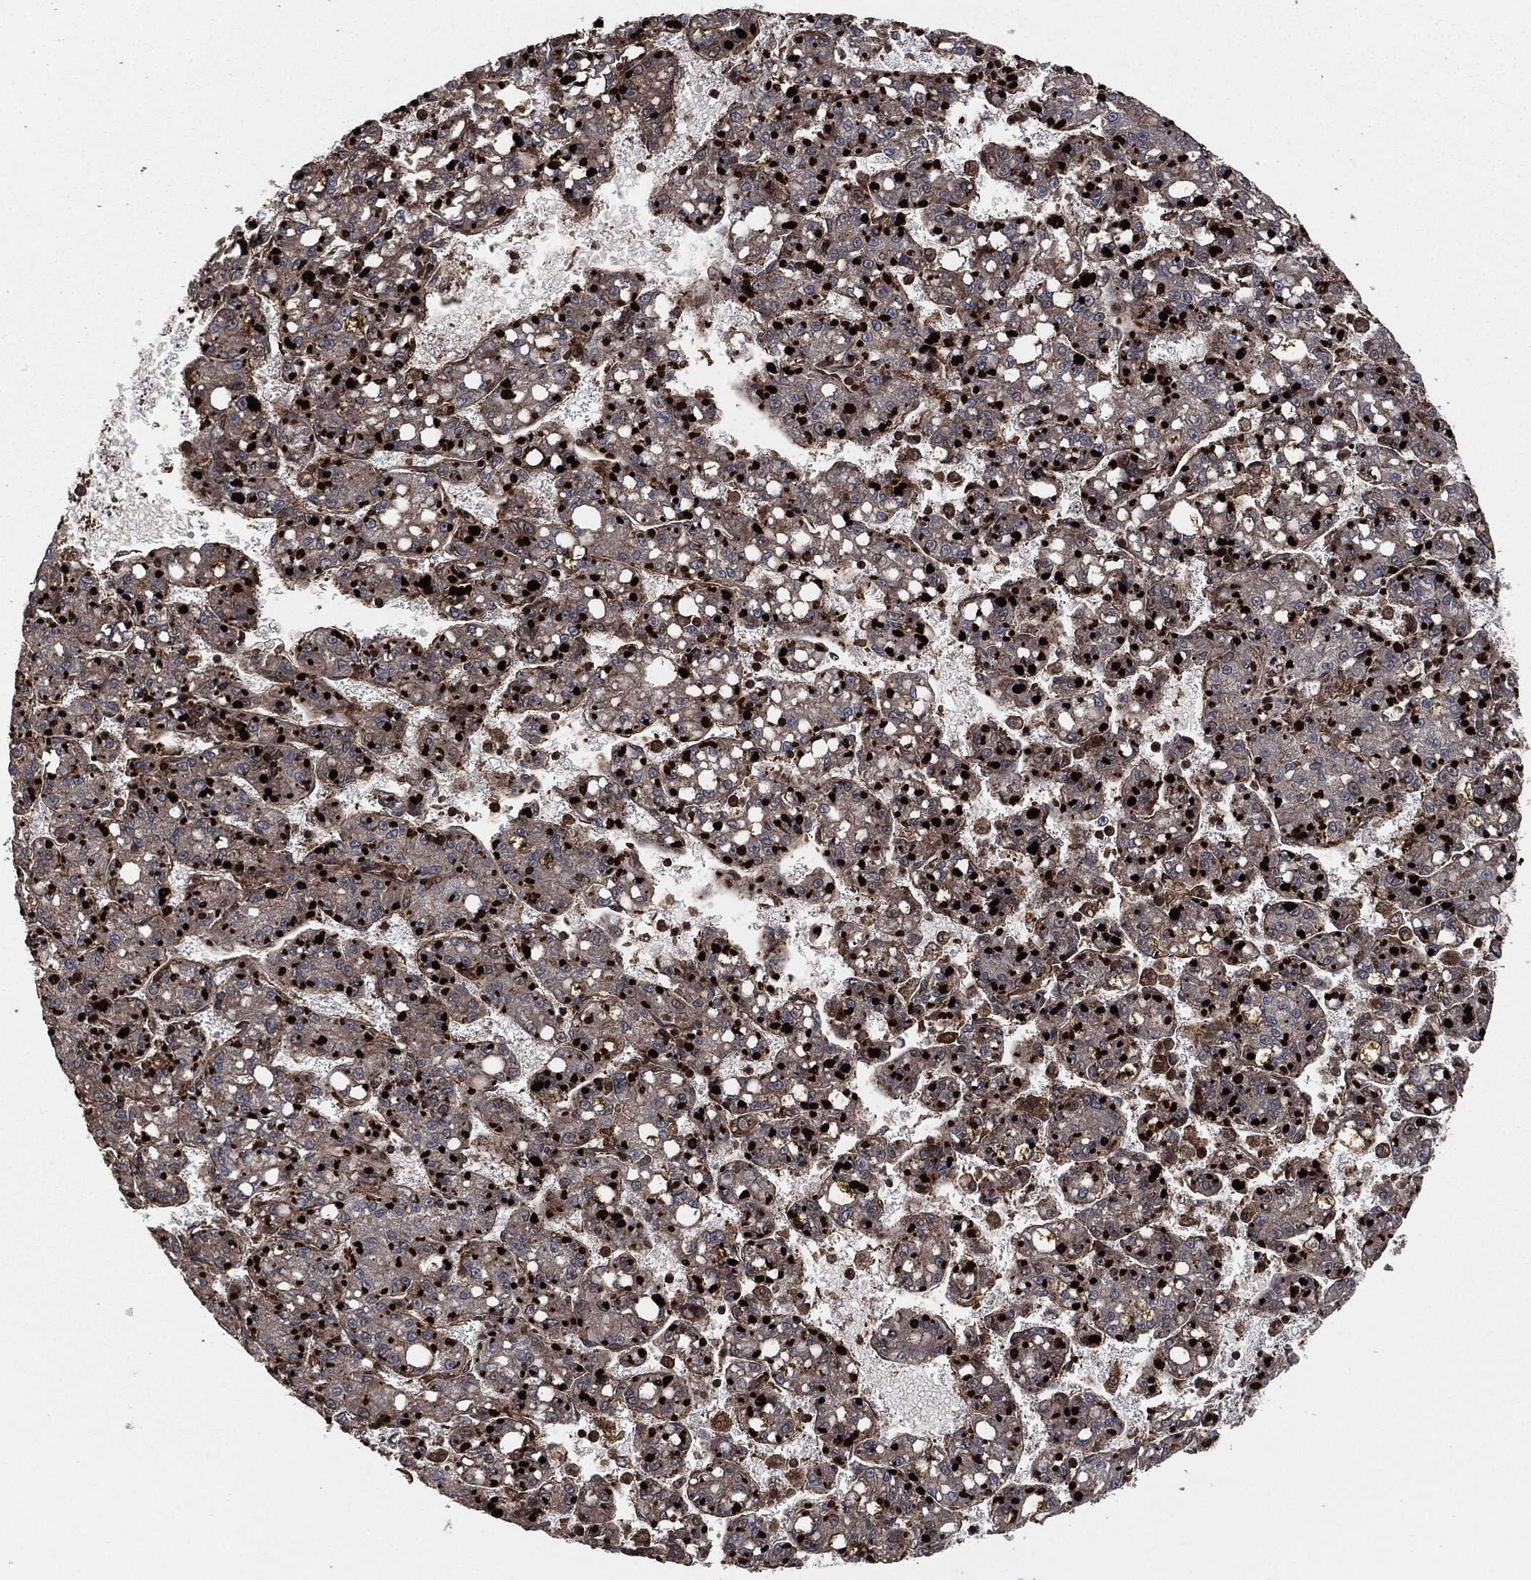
{"staining": {"intensity": "strong", "quantity": "<25%", "location": "cytoplasmic/membranous"}, "tissue": "liver cancer", "cell_type": "Tumor cells", "image_type": "cancer", "snomed": [{"axis": "morphology", "description": "Carcinoma, Hepatocellular, NOS"}, {"axis": "topography", "description": "Liver"}], "caption": "Liver cancer (hepatocellular carcinoma) stained for a protein demonstrates strong cytoplasmic/membranous positivity in tumor cells. The staining is performed using DAB (3,3'-diaminobenzidine) brown chromogen to label protein expression. The nuclei are counter-stained blue using hematoxylin.", "gene": "IFIT1", "patient": {"sex": "female", "age": 65}}